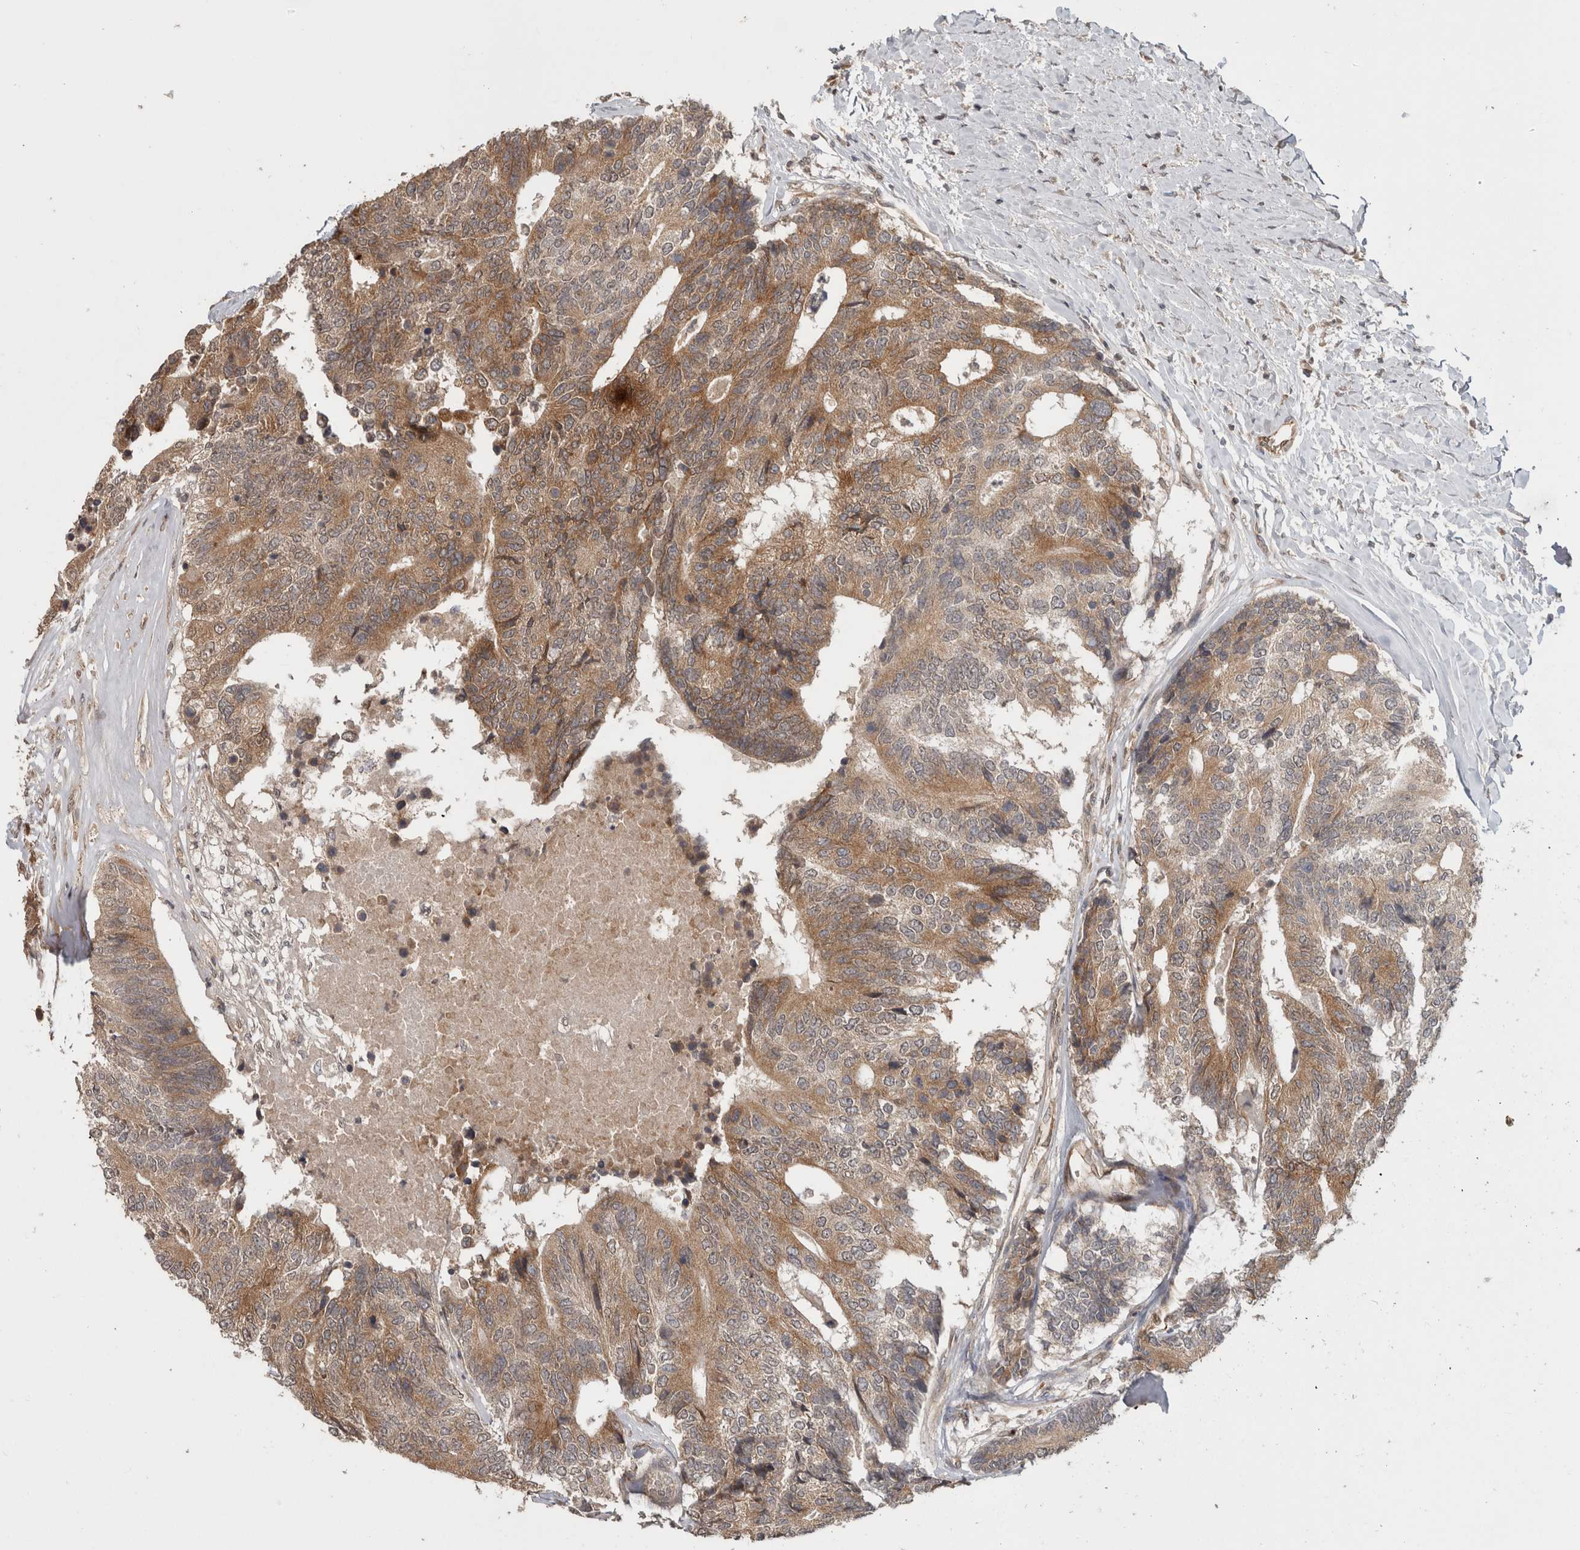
{"staining": {"intensity": "moderate", "quantity": ">75%", "location": "cytoplasmic/membranous"}, "tissue": "colorectal cancer", "cell_type": "Tumor cells", "image_type": "cancer", "snomed": [{"axis": "morphology", "description": "Adenocarcinoma, NOS"}, {"axis": "topography", "description": "Colon"}], "caption": "A medium amount of moderate cytoplasmic/membranous staining is appreciated in approximately >75% of tumor cells in colorectal adenocarcinoma tissue.", "gene": "HMOX2", "patient": {"sex": "female", "age": 67}}